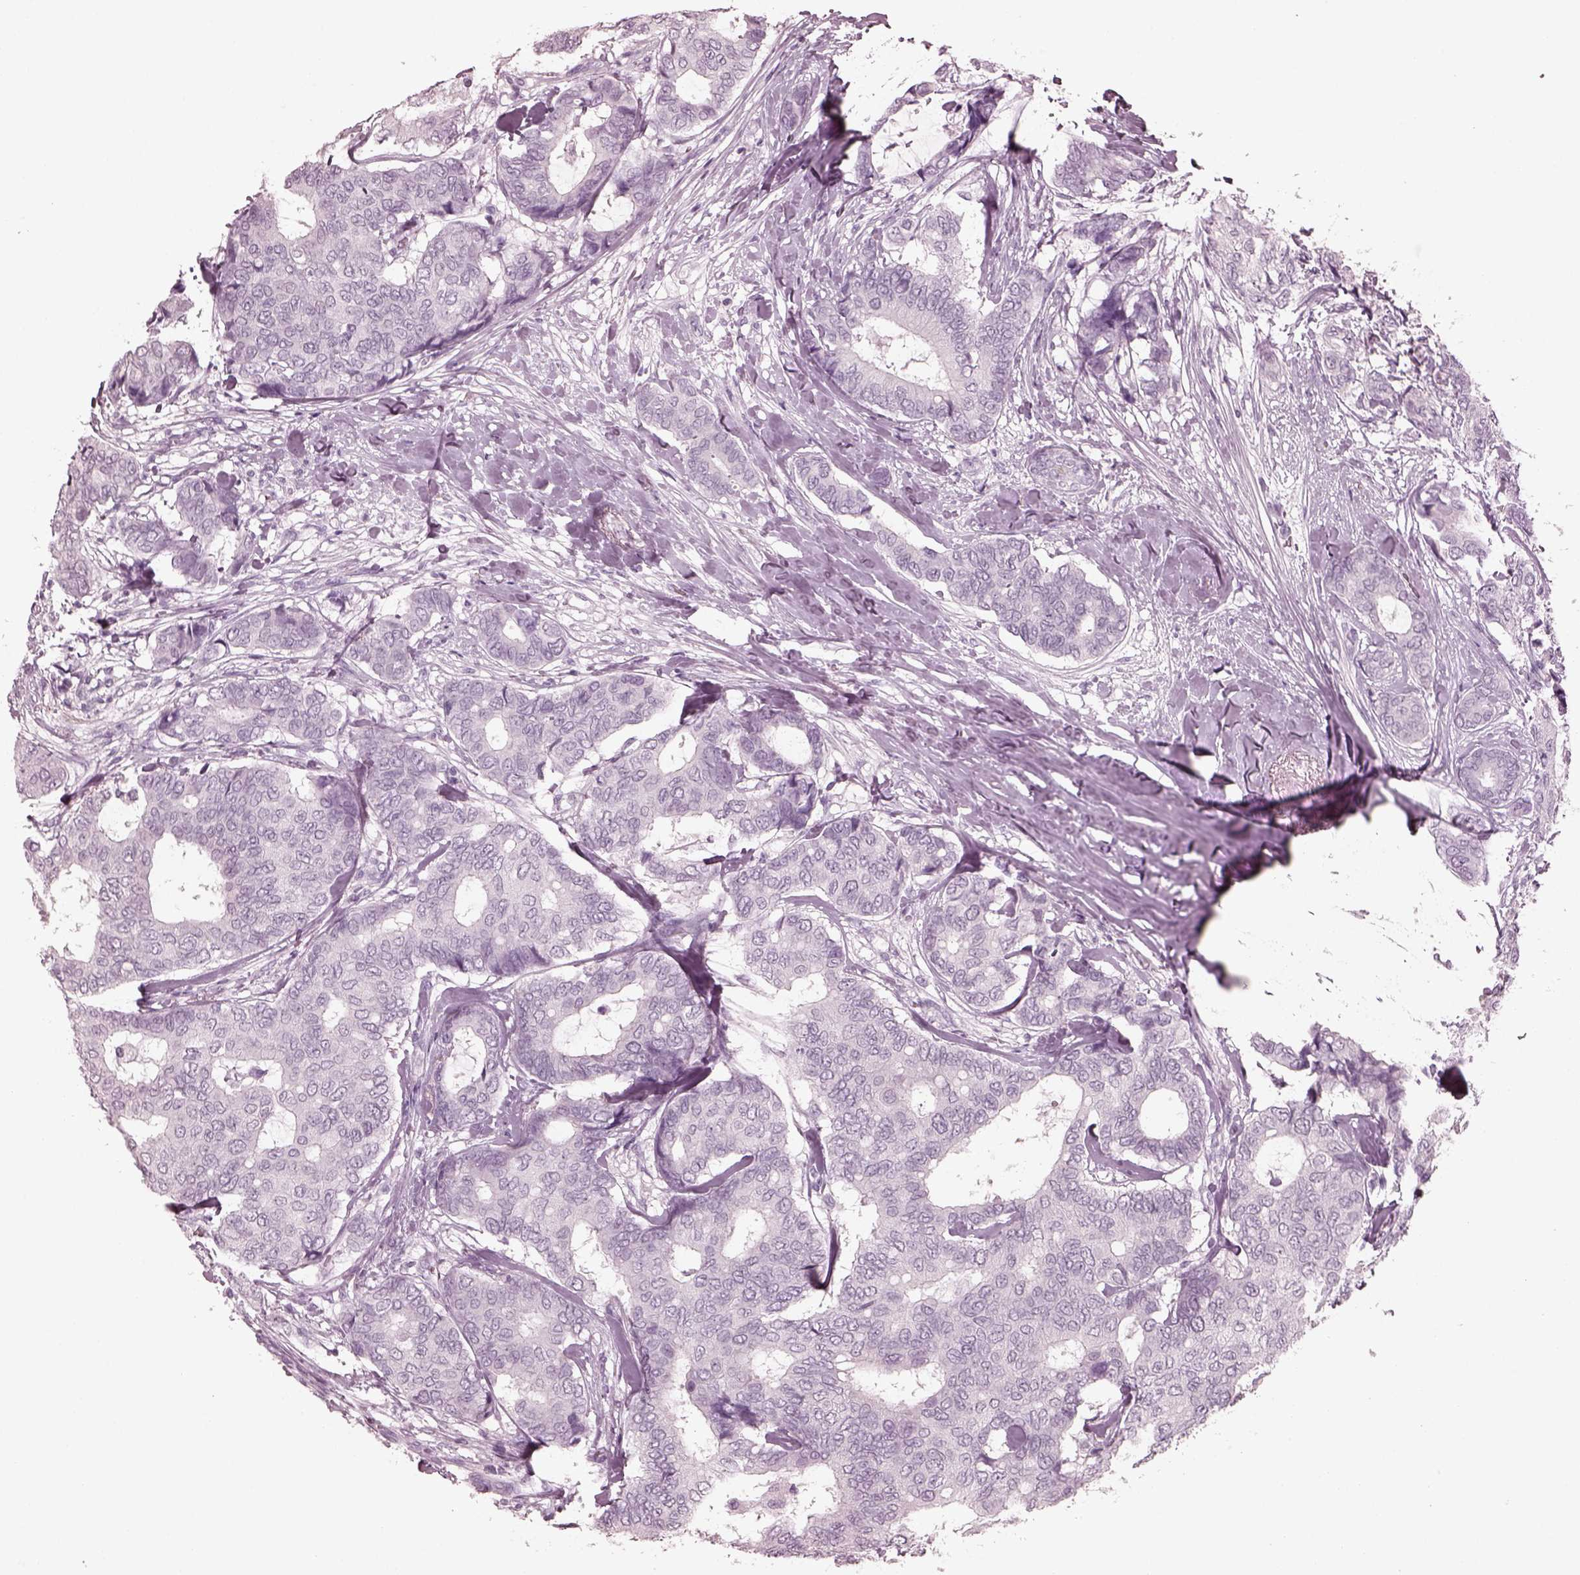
{"staining": {"intensity": "negative", "quantity": "none", "location": "none"}, "tissue": "breast cancer", "cell_type": "Tumor cells", "image_type": "cancer", "snomed": [{"axis": "morphology", "description": "Duct carcinoma"}, {"axis": "topography", "description": "Breast"}], "caption": "This is an immunohistochemistry (IHC) photomicrograph of invasive ductal carcinoma (breast). There is no staining in tumor cells.", "gene": "C2orf81", "patient": {"sex": "female", "age": 75}}